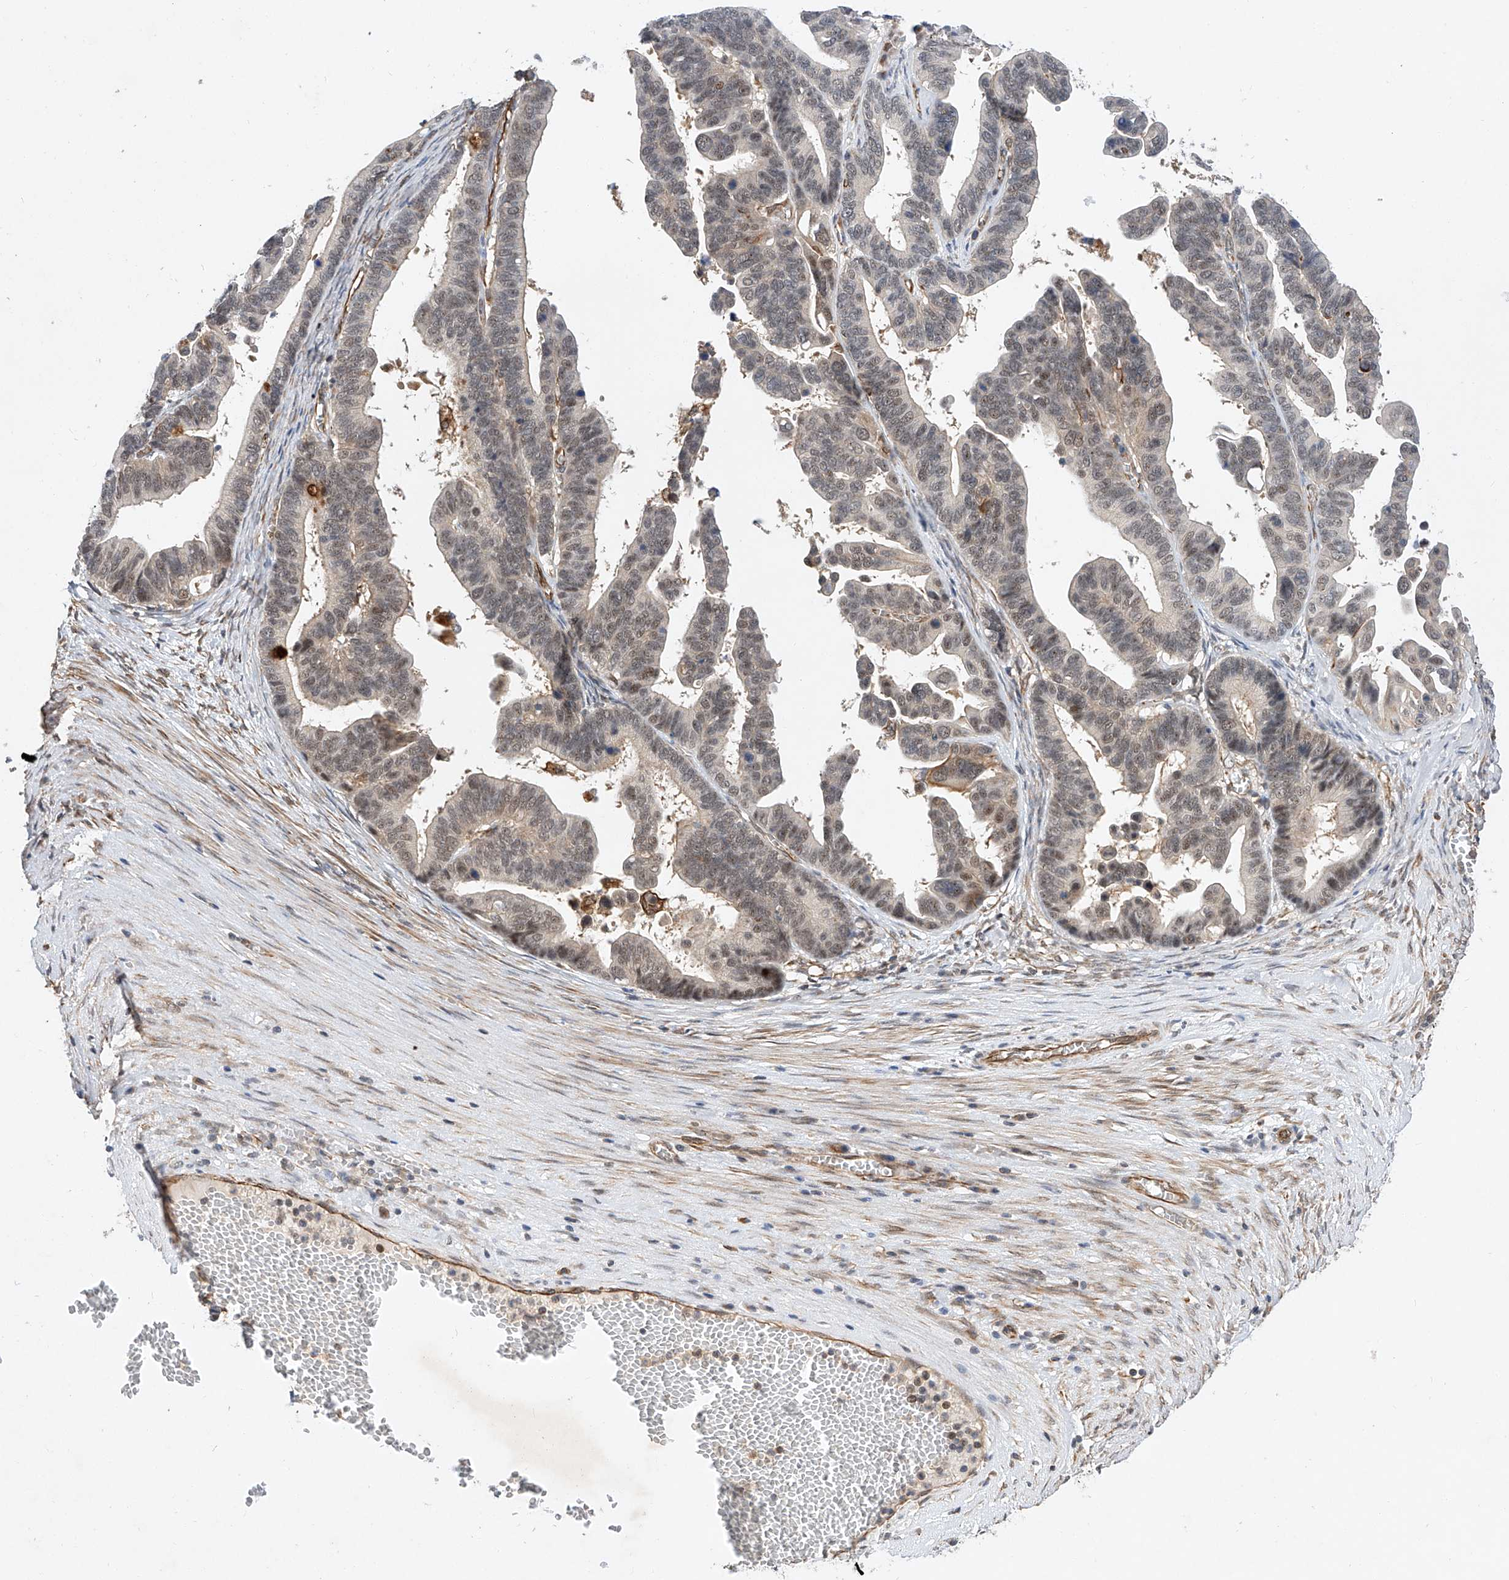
{"staining": {"intensity": "weak", "quantity": "25%-75%", "location": "nuclear"}, "tissue": "ovarian cancer", "cell_type": "Tumor cells", "image_type": "cancer", "snomed": [{"axis": "morphology", "description": "Cystadenocarcinoma, serous, NOS"}, {"axis": "topography", "description": "Ovary"}], "caption": "Tumor cells demonstrate low levels of weak nuclear positivity in about 25%-75% of cells in human ovarian cancer. (DAB IHC, brown staining for protein, blue staining for nuclei).", "gene": "AMD1", "patient": {"sex": "female", "age": 56}}